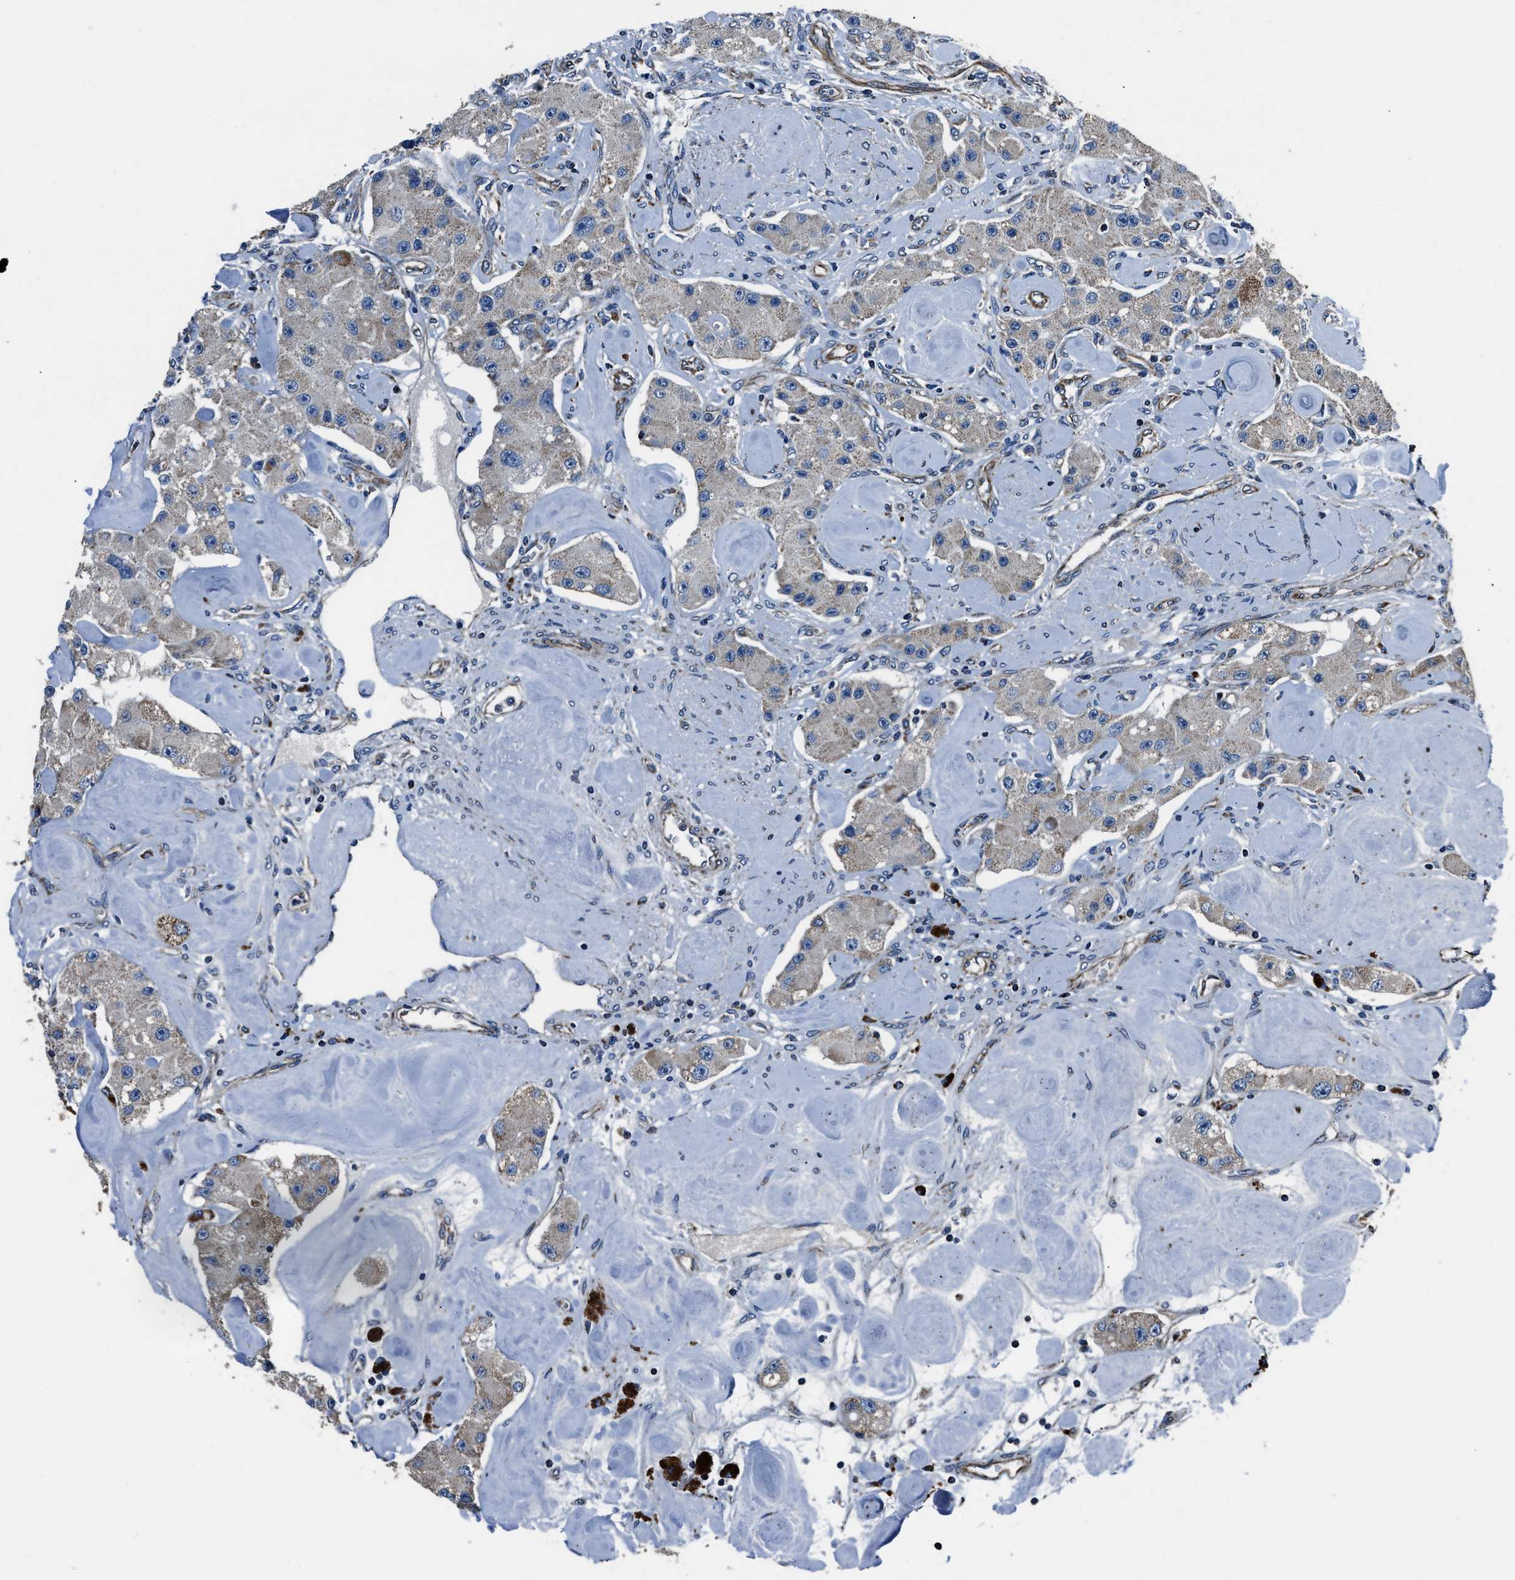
{"staining": {"intensity": "weak", "quantity": "<25%", "location": "cytoplasmic/membranous"}, "tissue": "carcinoid", "cell_type": "Tumor cells", "image_type": "cancer", "snomed": [{"axis": "morphology", "description": "Carcinoid, malignant, NOS"}, {"axis": "topography", "description": "Pancreas"}], "caption": "IHC histopathology image of neoplastic tissue: carcinoid stained with DAB displays no significant protein positivity in tumor cells.", "gene": "OGDH", "patient": {"sex": "male", "age": 41}}